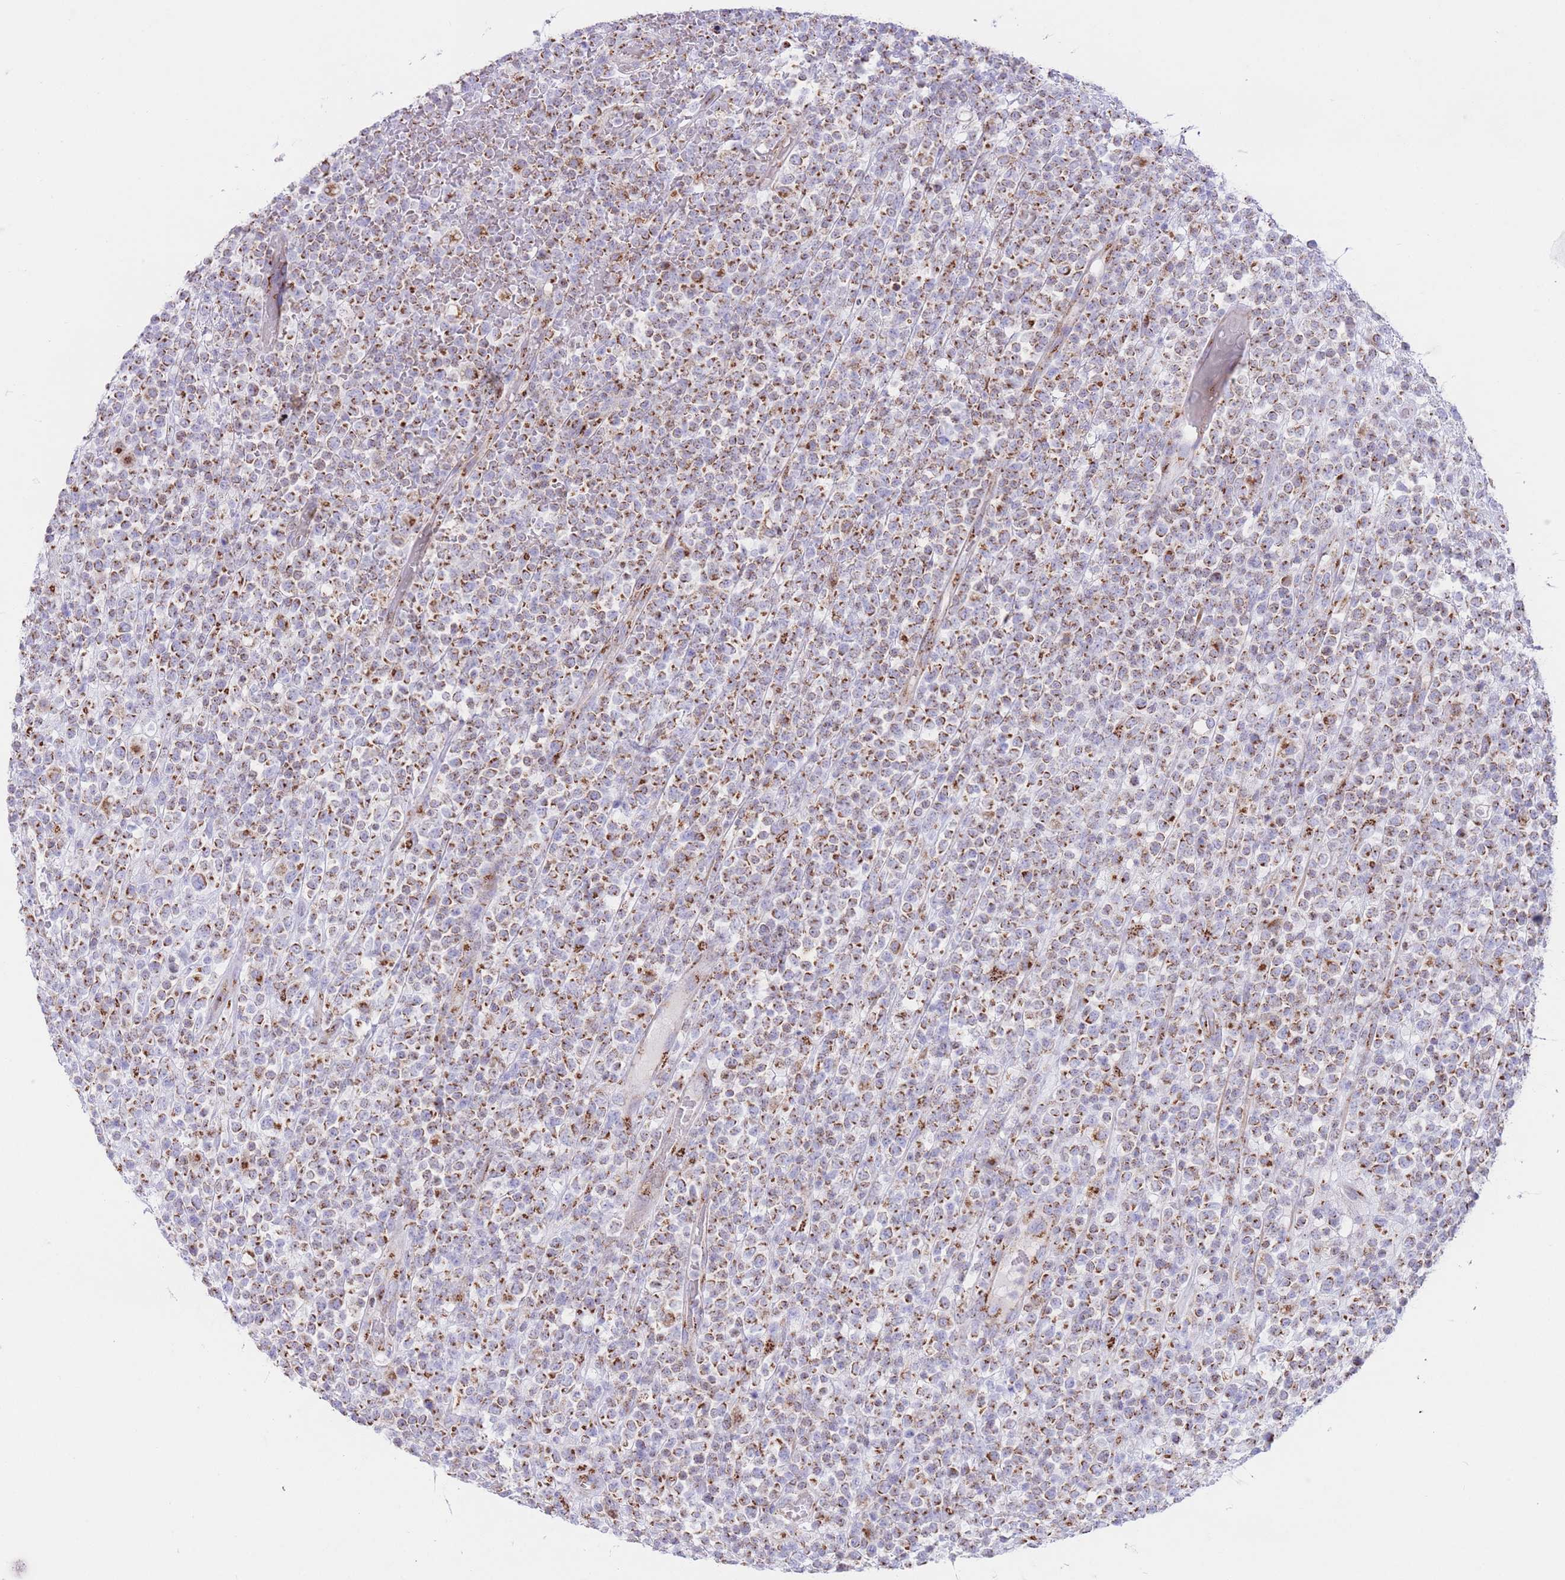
{"staining": {"intensity": "moderate", "quantity": ">75%", "location": "cytoplasmic/membranous"}, "tissue": "lymphoma", "cell_type": "Tumor cells", "image_type": "cancer", "snomed": [{"axis": "morphology", "description": "Malignant lymphoma, non-Hodgkin's type, High grade"}, {"axis": "topography", "description": "Colon"}], "caption": "An image showing moderate cytoplasmic/membranous expression in approximately >75% of tumor cells in lymphoma, as visualized by brown immunohistochemical staining.", "gene": "MPND", "patient": {"sex": "female", "age": 53}}